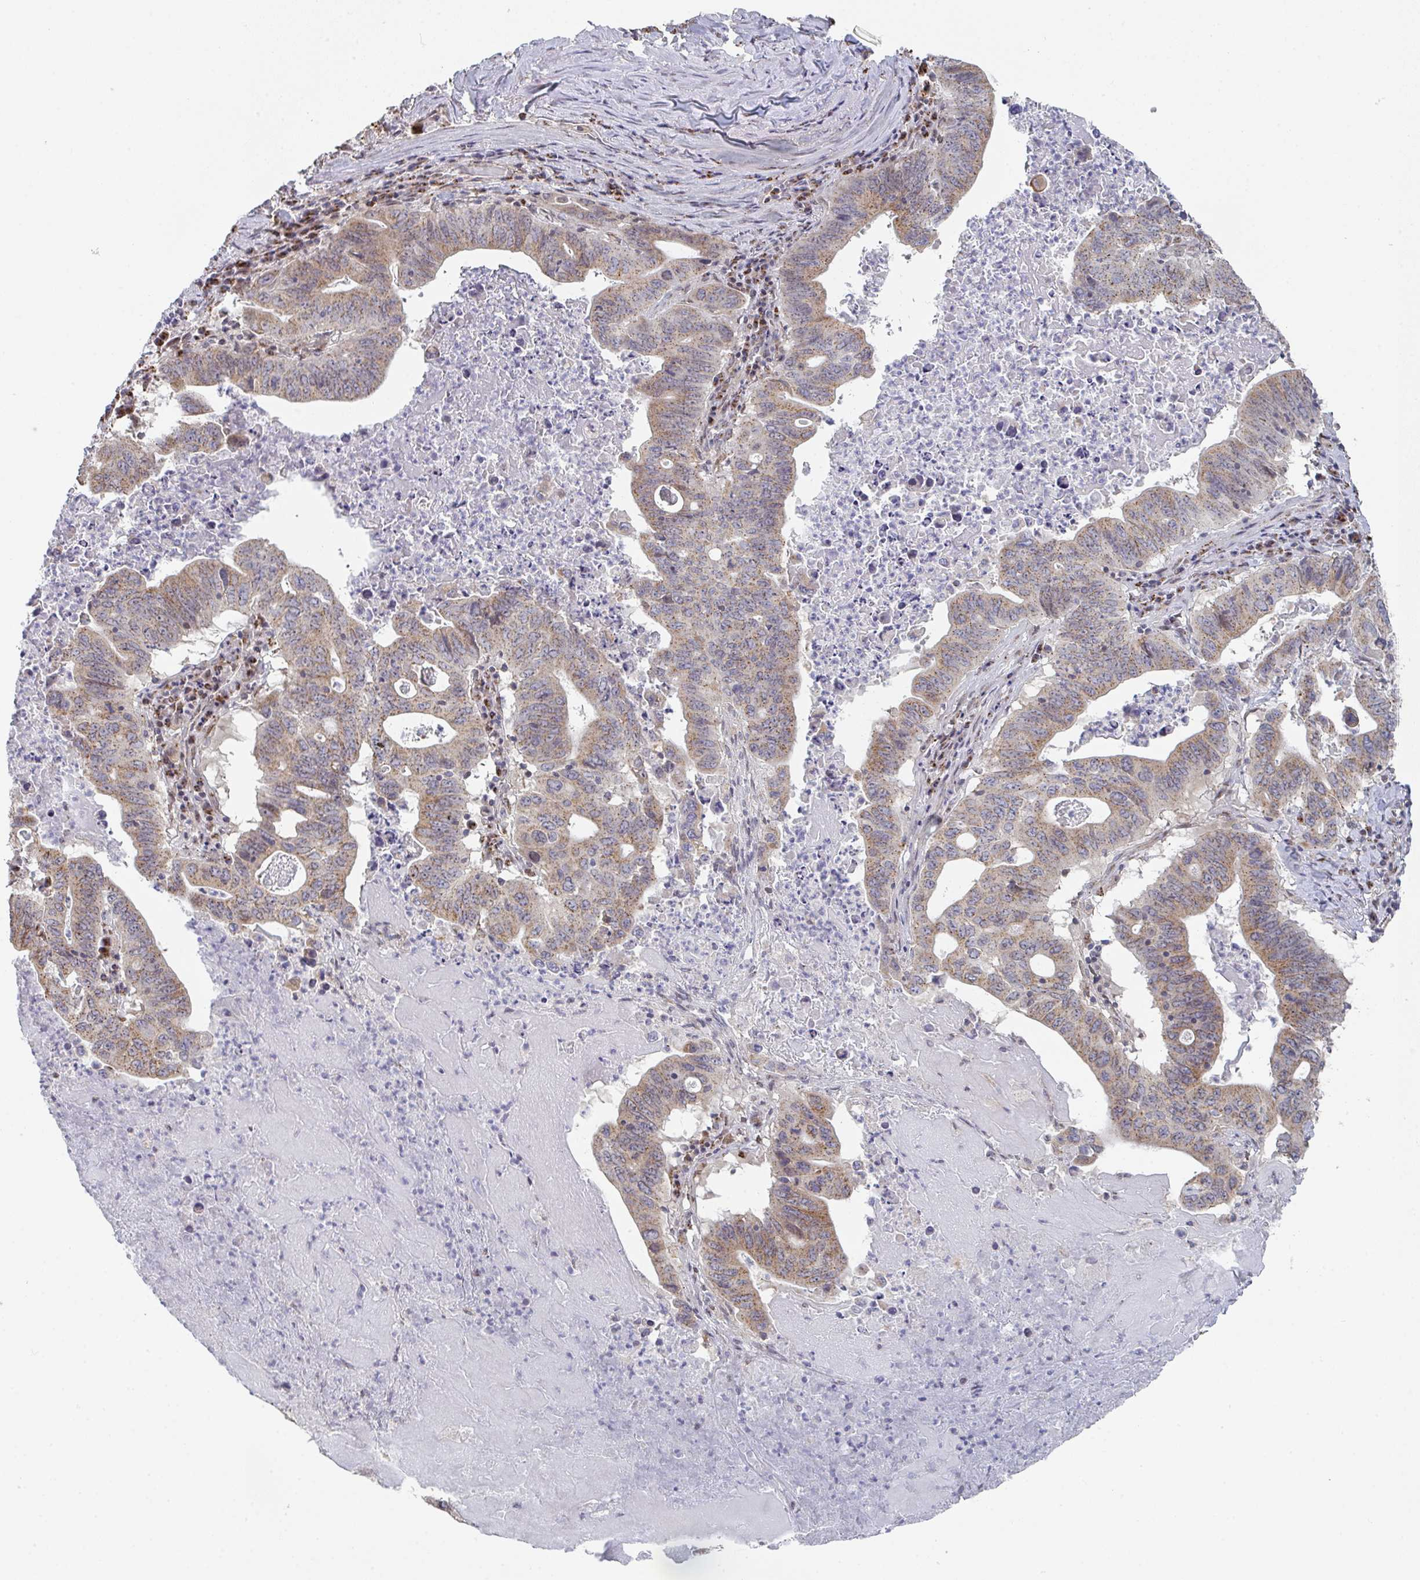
{"staining": {"intensity": "moderate", "quantity": ">75%", "location": "cytoplasmic/membranous"}, "tissue": "lung cancer", "cell_type": "Tumor cells", "image_type": "cancer", "snomed": [{"axis": "morphology", "description": "Adenocarcinoma, NOS"}, {"axis": "topography", "description": "Lung"}], "caption": "Adenocarcinoma (lung) was stained to show a protein in brown. There is medium levels of moderate cytoplasmic/membranous positivity in about >75% of tumor cells.", "gene": "ZNF526", "patient": {"sex": "female", "age": 60}}